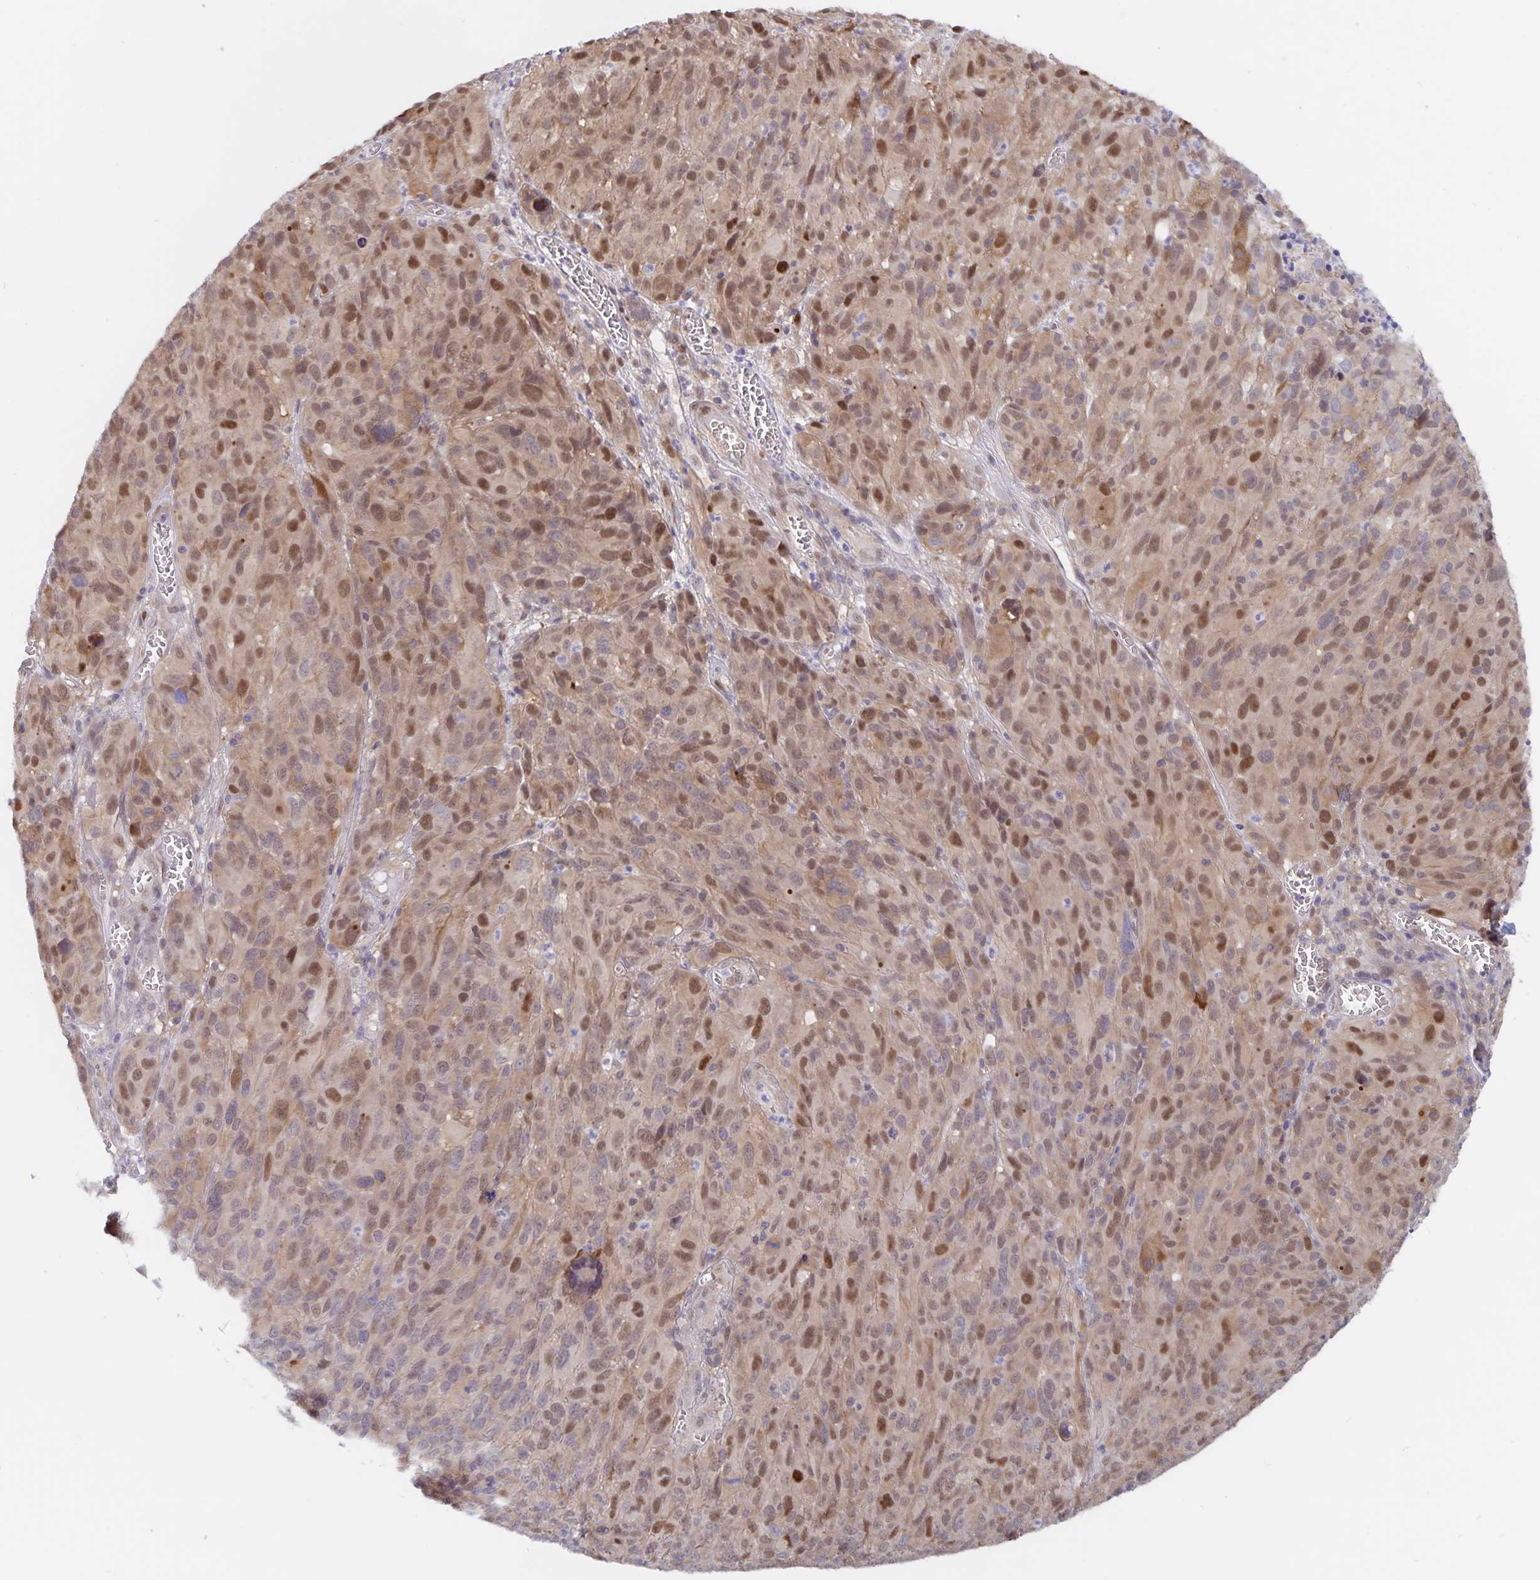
{"staining": {"intensity": "moderate", "quantity": "25%-75%", "location": "nuclear"}, "tissue": "melanoma", "cell_type": "Tumor cells", "image_type": "cancer", "snomed": [{"axis": "morphology", "description": "Malignant melanoma, NOS"}, {"axis": "topography", "description": "Skin"}], "caption": "A brown stain labels moderate nuclear expression of a protein in melanoma tumor cells.", "gene": "BAG6", "patient": {"sex": "male", "age": 51}}